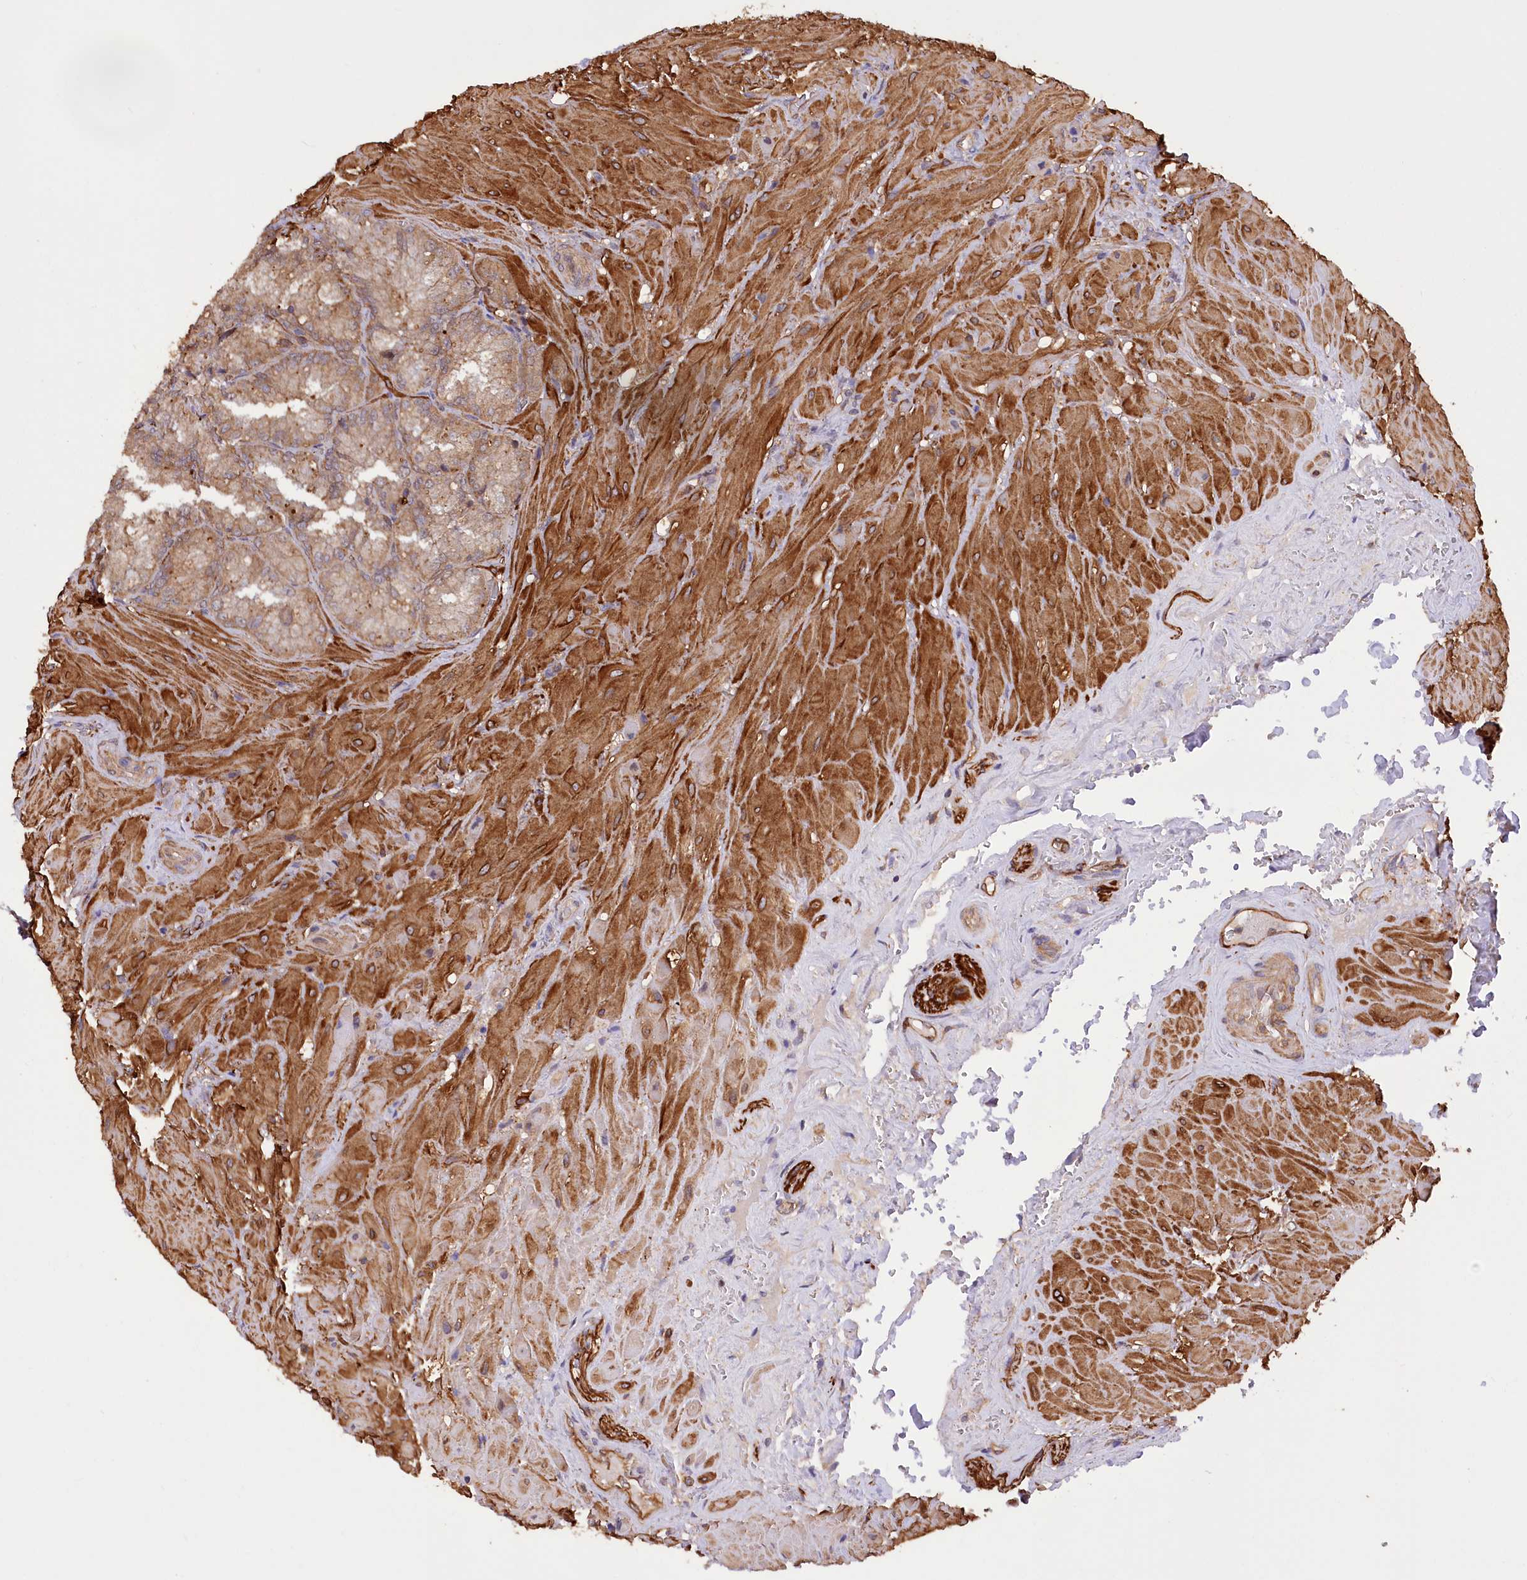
{"staining": {"intensity": "moderate", "quantity": ">75%", "location": "cytoplasmic/membranous"}, "tissue": "seminal vesicle", "cell_type": "Glandular cells", "image_type": "normal", "snomed": [{"axis": "morphology", "description": "Normal tissue, NOS"}, {"axis": "topography", "description": "Seminal veicle"}], "caption": "This micrograph displays immunohistochemistry staining of normal seminal vesicle, with medium moderate cytoplasmic/membranous expression in about >75% of glandular cells.", "gene": "DPP3", "patient": {"sex": "male", "age": 62}}